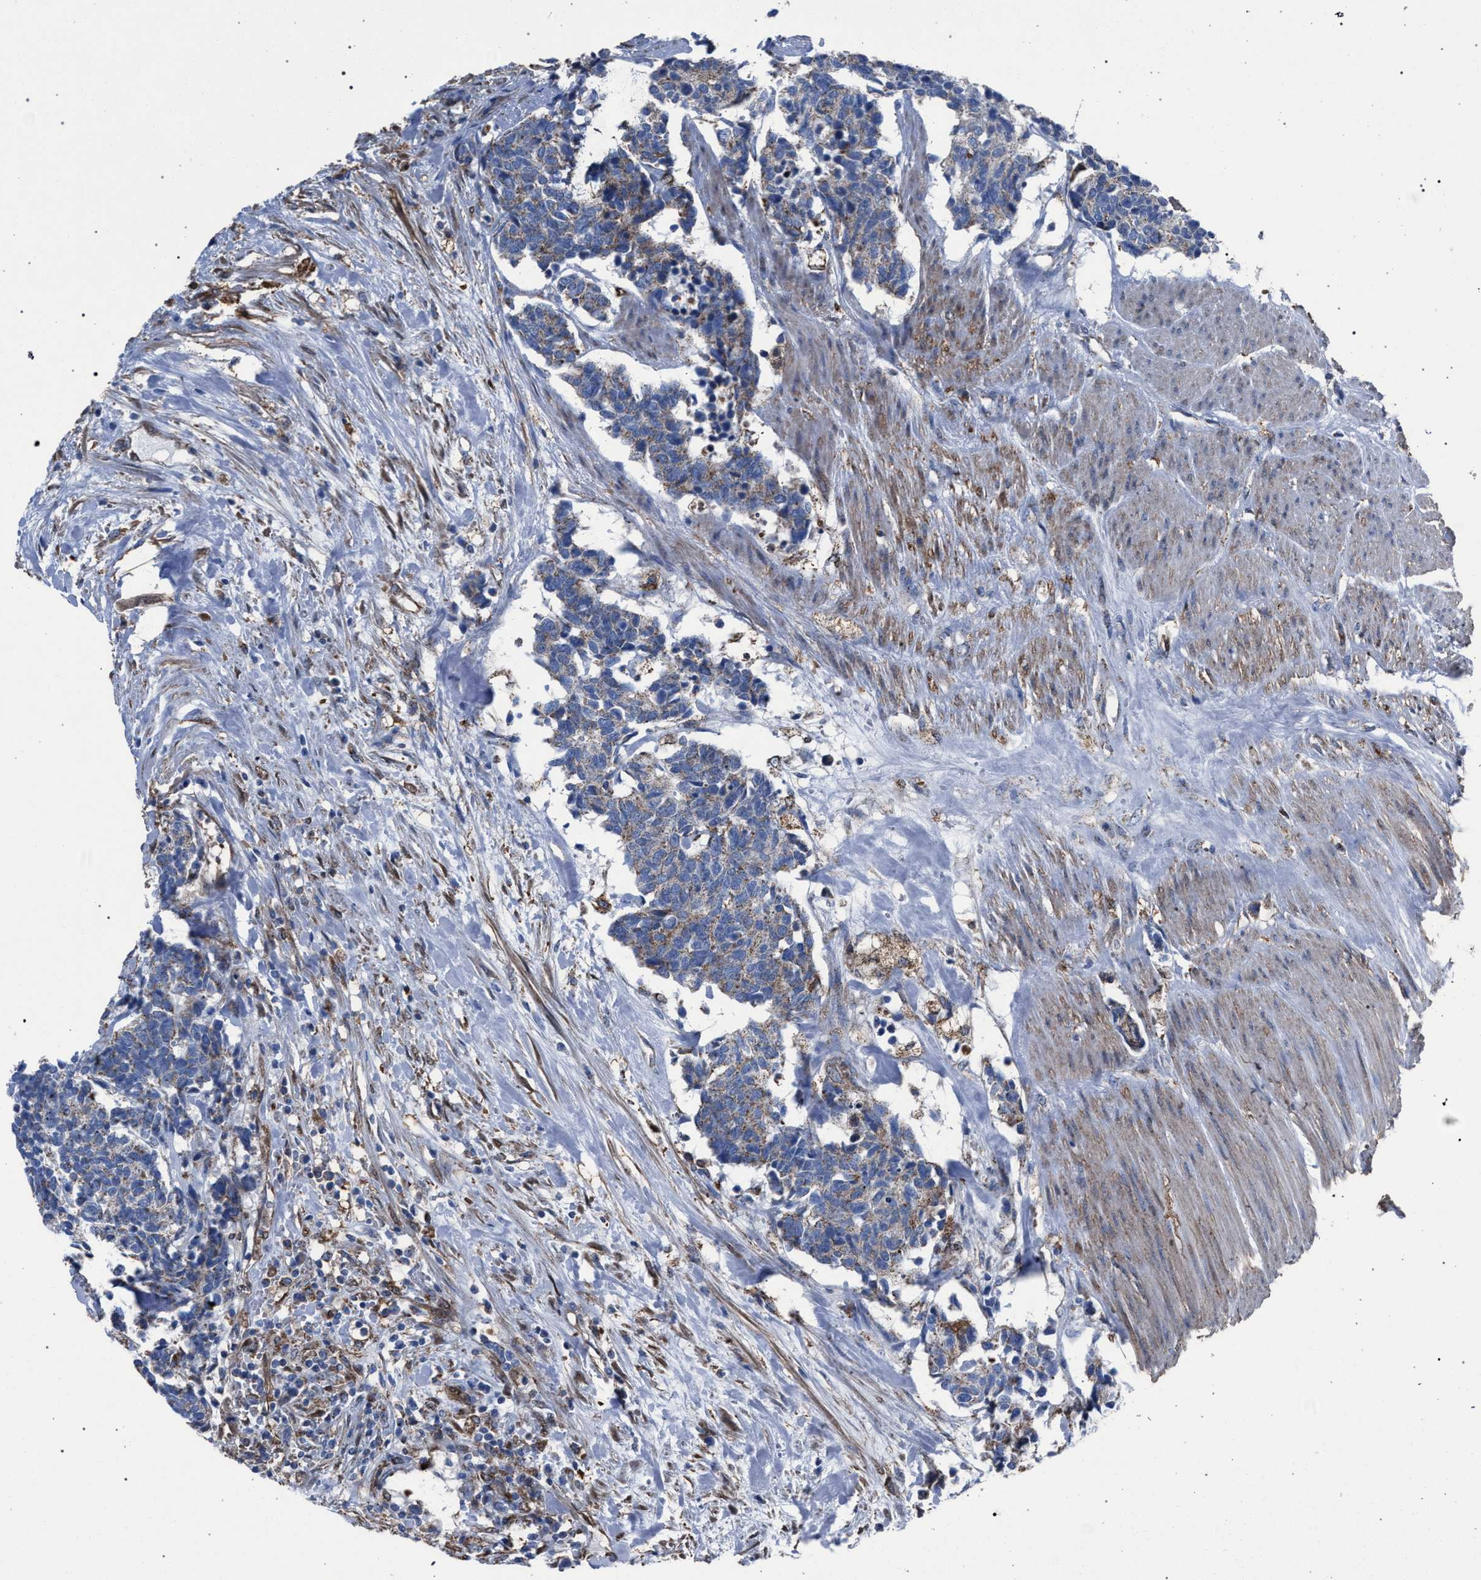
{"staining": {"intensity": "weak", "quantity": "25%-75%", "location": "cytoplasmic/membranous"}, "tissue": "carcinoid", "cell_type": "Tumor cells", "image_type": "cancer", "snomed": [{"axis": "morphology", "description": "Carcinoma, NOS"}, {"axis": "morphology", "description": "Carcinoid, malignant, NOS"}, {"axis": "topography", "description": "Urinary bladder"}], "caption": "IHC (DAB) staining of human carcinoma exhibits weak cytoplasmic/membranous protein staining in approximately 25%-75% of tumor cells. (Brightfield microscopy of DAB IHC at high magnification).", "gene": "HSD17B4", "patient": {"sex": "male", "age": 57}}